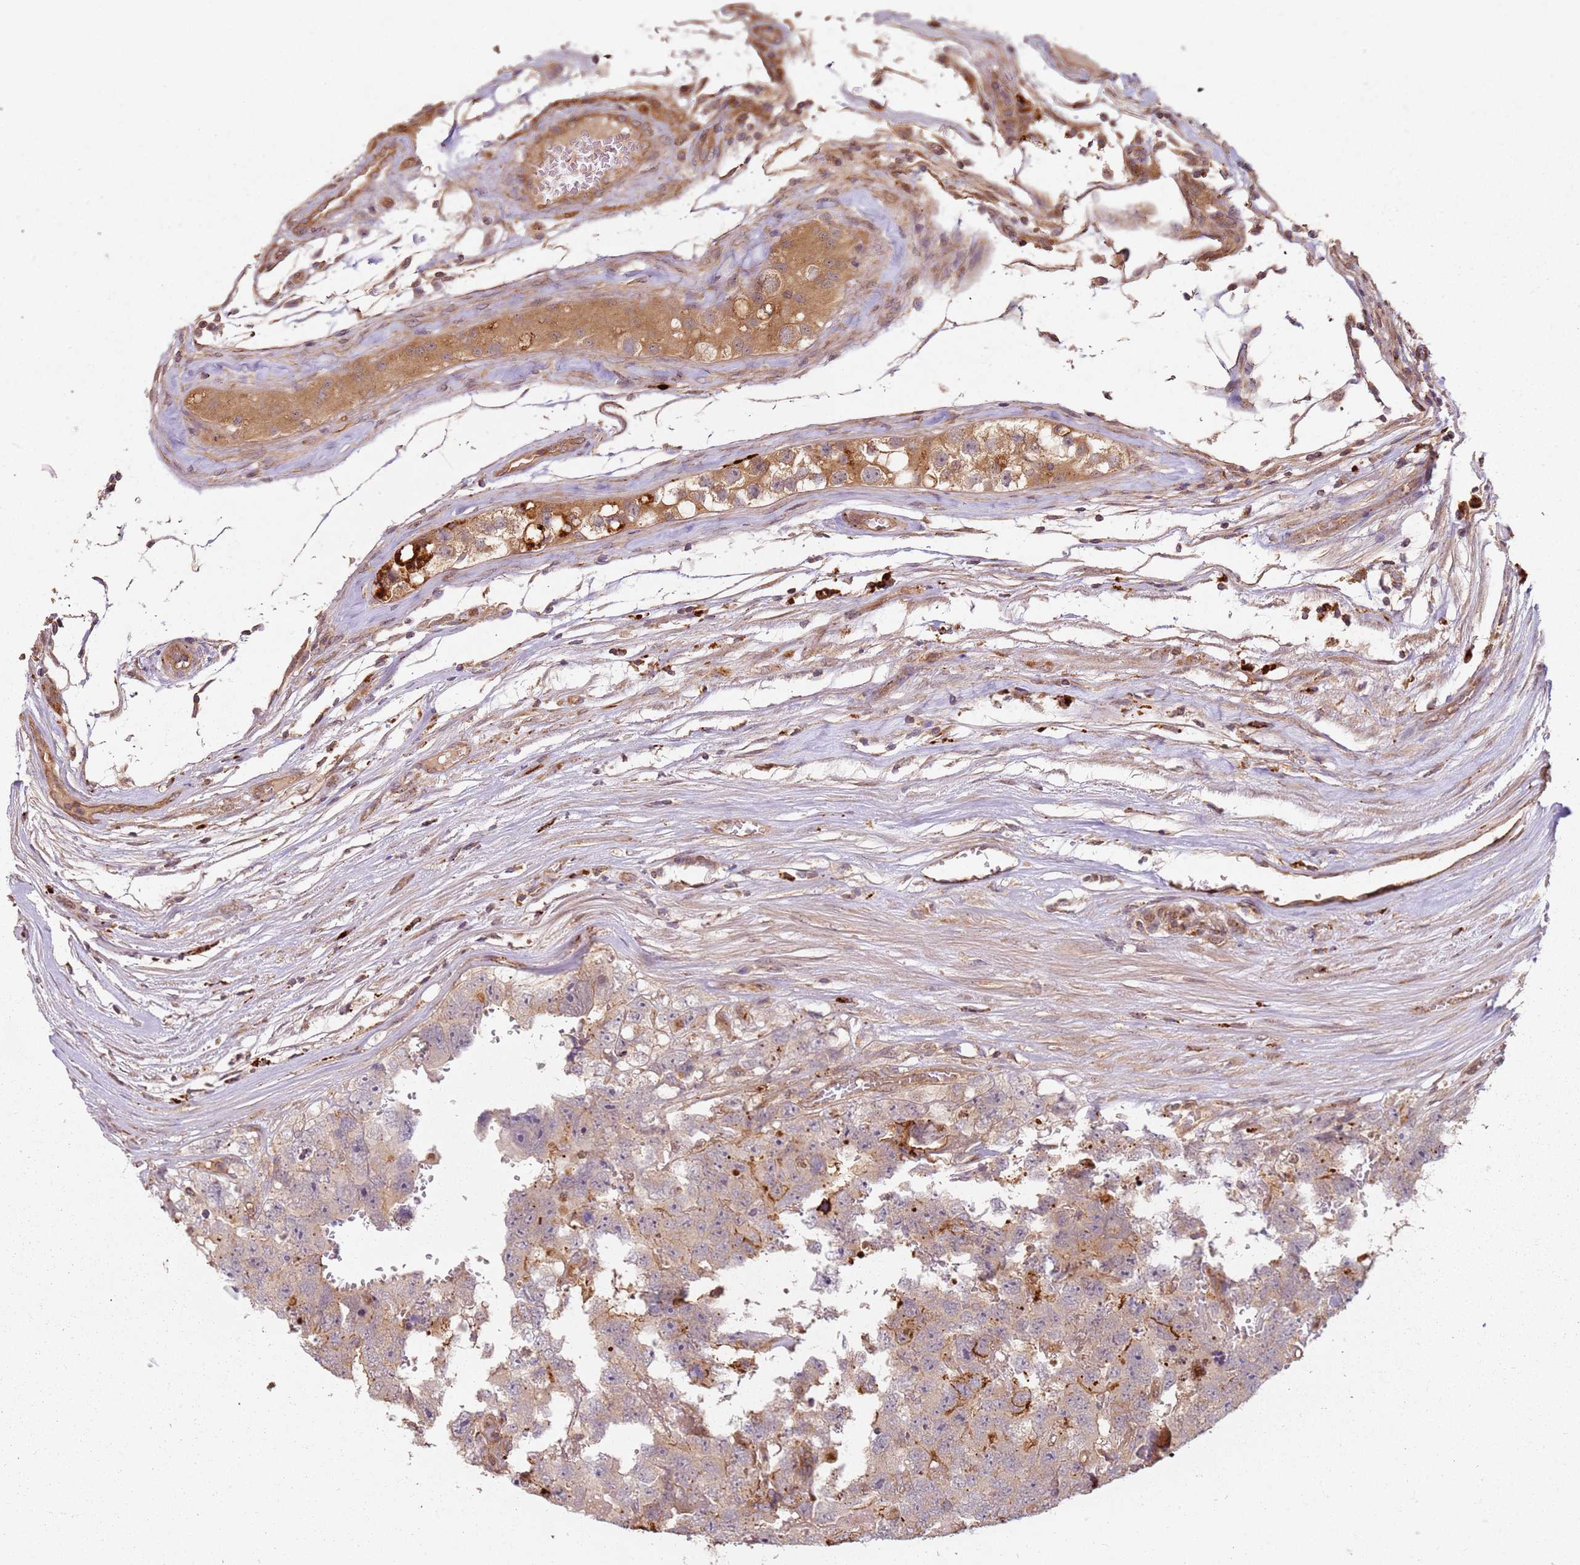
{"staining": {"intensity": "weak", "quantity": "25%-75%", "location": "cytoplasmic/membranous"}, "tissue": "testis cancer", "cell_type": "Tumor cells", "image_type": "cancer", "snomed": [{"axis": "morphology", "description": "Carcinoma, Embryonal, NOS"}, {"axis": "topography", "description": "Testis"}], "caption": "DAB immunohistochemical staining of testis cancer (embryonal carcinoma) displays weak cytoplasmic/membranous protein staining in approximately 25%-75% of tumor cells.", "gene": "SCGB2B2", "patient": {"sex": "male", "age": 45}}